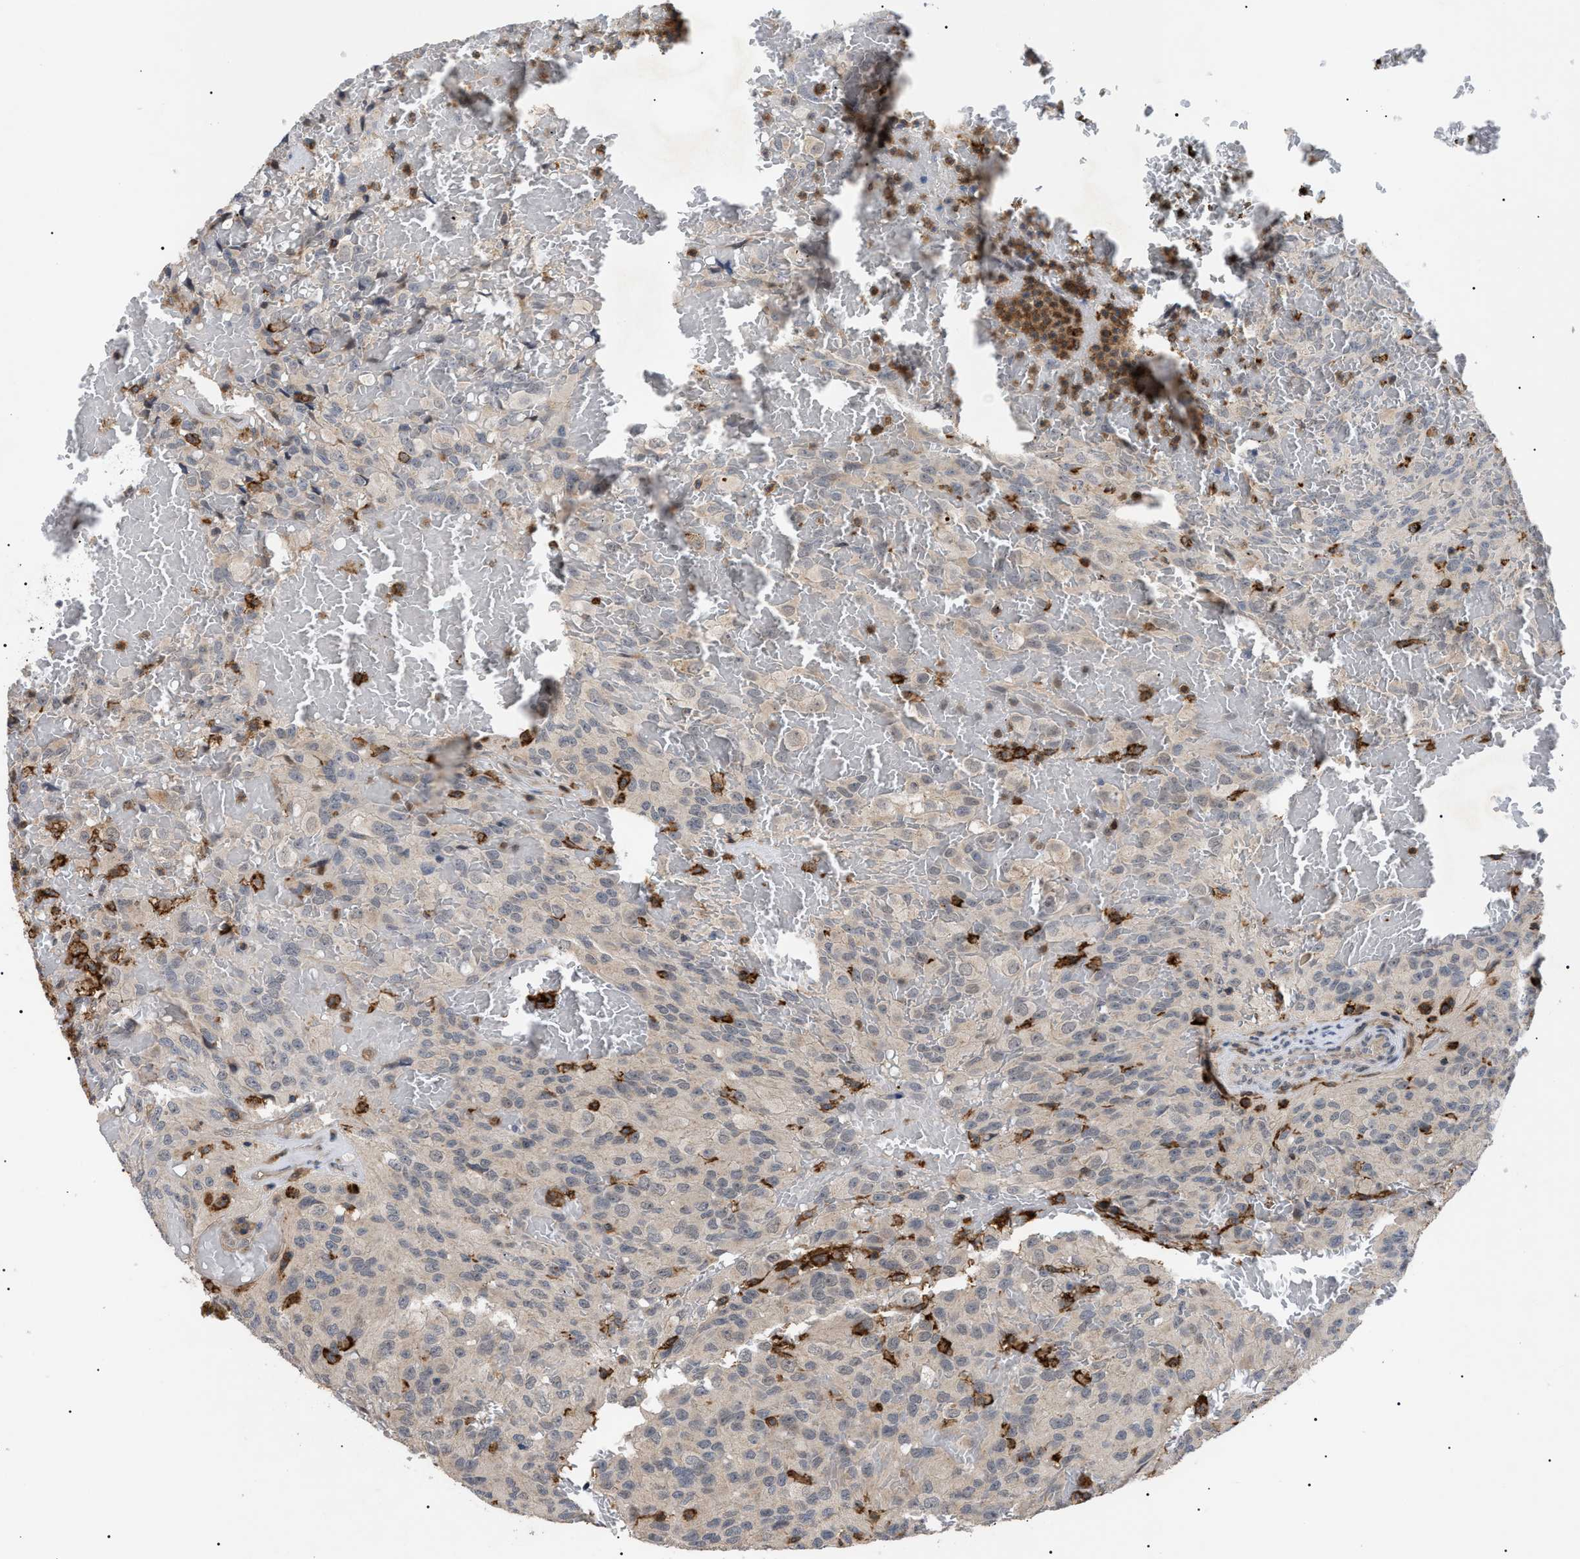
{"staining": {"intensity": "negative", "quantity": "none", "location": "none"}, "tissue": "glioma", "cell_type": "Tumor cells", "image_type": "cancer", "snomed": [{"axis": "morphology", "description": "Glioma, malignant, High grade"}, {"axis": "topography", "description": "Brain"}], "caption": "Malignant glioma (high-grade) stained for a protein using immunohistochemistry demonstrates no expression tumor cells.", "gene": "CD300A", "patient": {"sex": "male", "age": 32}}